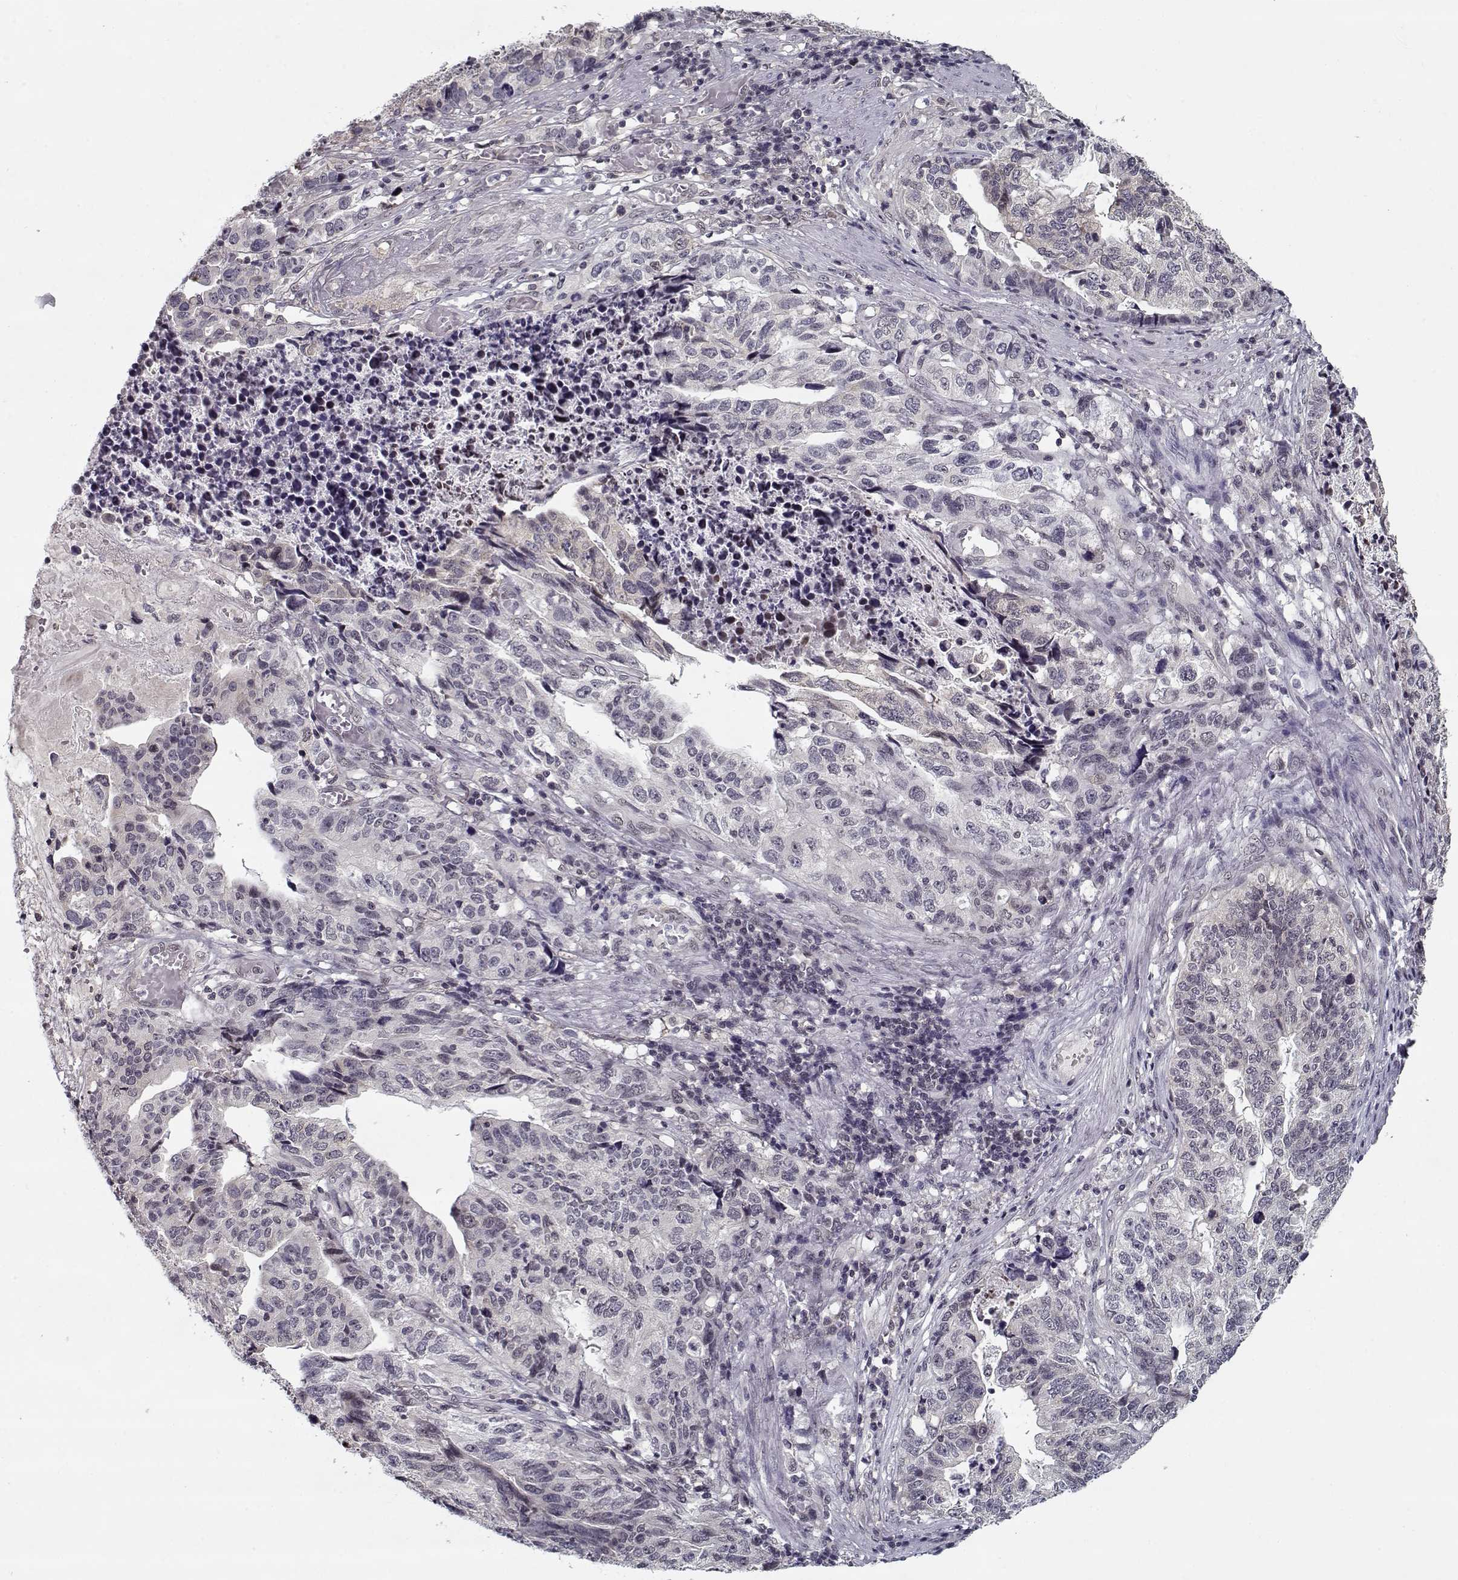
{"staining": {"intensity": "negative", "quantity": "none", "location": "none"}, "tissue": "stomach cancer", "cell_type": "Tumor cells", "image_type": "cancer", "snomed": [{"axis": "morphology", "description": "Adenocarcinoma, NOS"}, {"axis": "topography", "description": "Stomach, upper"}], "caption": "Immunohistochemistry (IHC) image of neoplastic tissue: stomach cancer (adenocarcinoma) stained with DAB (3,3'-diaminobenzidine) exhibits no significant protein expression in tumor cells.", "gene": "TESPA1", "patient": {"sex": "female", "age": 67}}